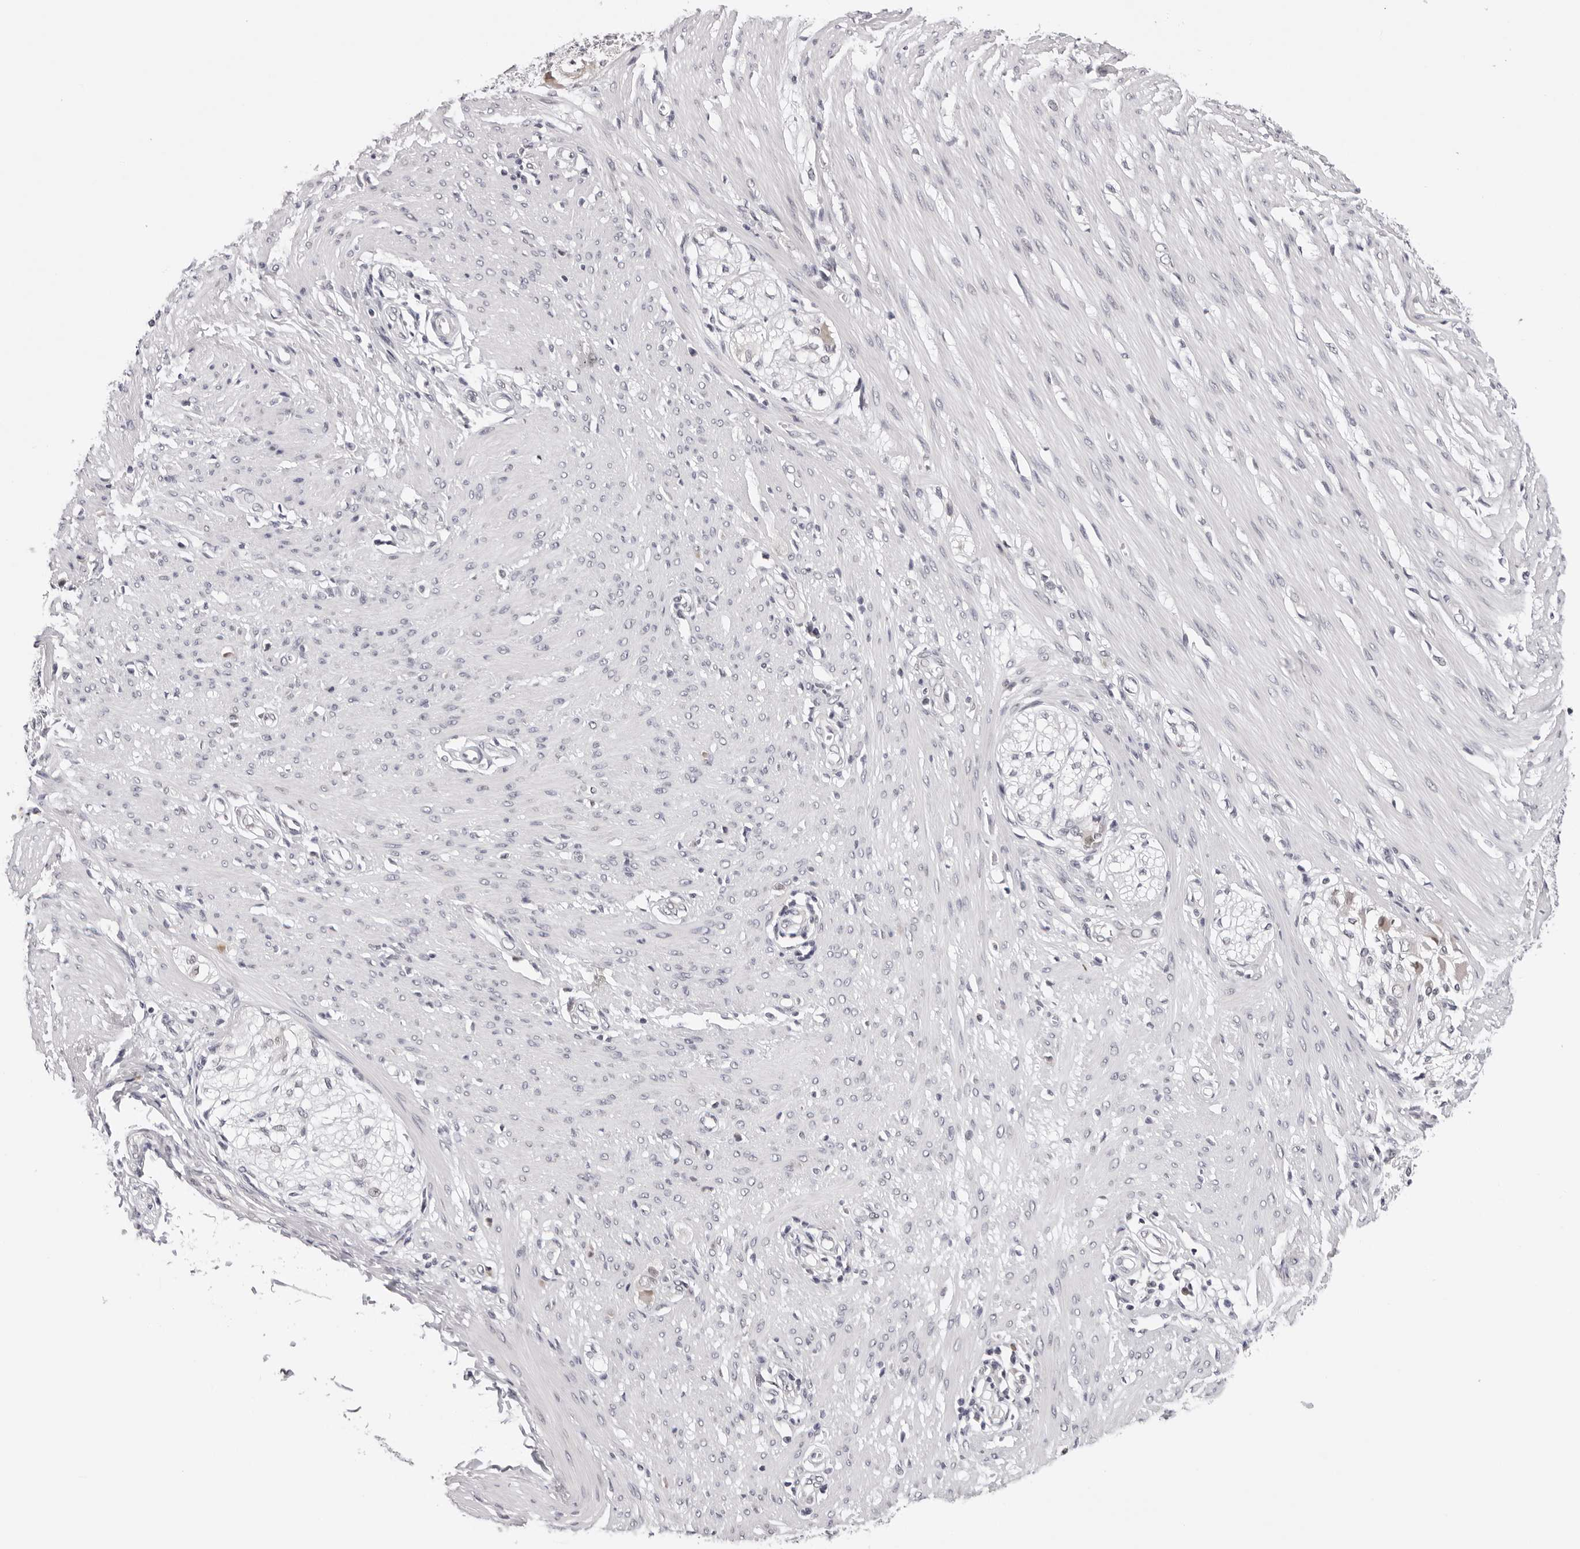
{"staining": {"intensity": "negative", "quantity": "none", "location": "none"}, "tissue": "smooth muscle", "cell_type": "Smooth muscle cells", "image_type": "normal", "snomed": [{"axis": "morphology", "description": "Normal tissue, NOS"}, {"axis": "morphology", "description": "Adenocarcinoma, NOS"}, {"axis": "topography", "description": "Colon"}, {"axis": "topography", "description": "Peripheral nerve tissue"}], "caption": "Protein analysis of normal smooth muscle exhibits no significant expression in smooth muscle cells. (Brightfield microscopy of DAB immunohistochemistry at high magnification).", "gene": "PRUNE1", "patient": {"sex": "male", "age": 14}}